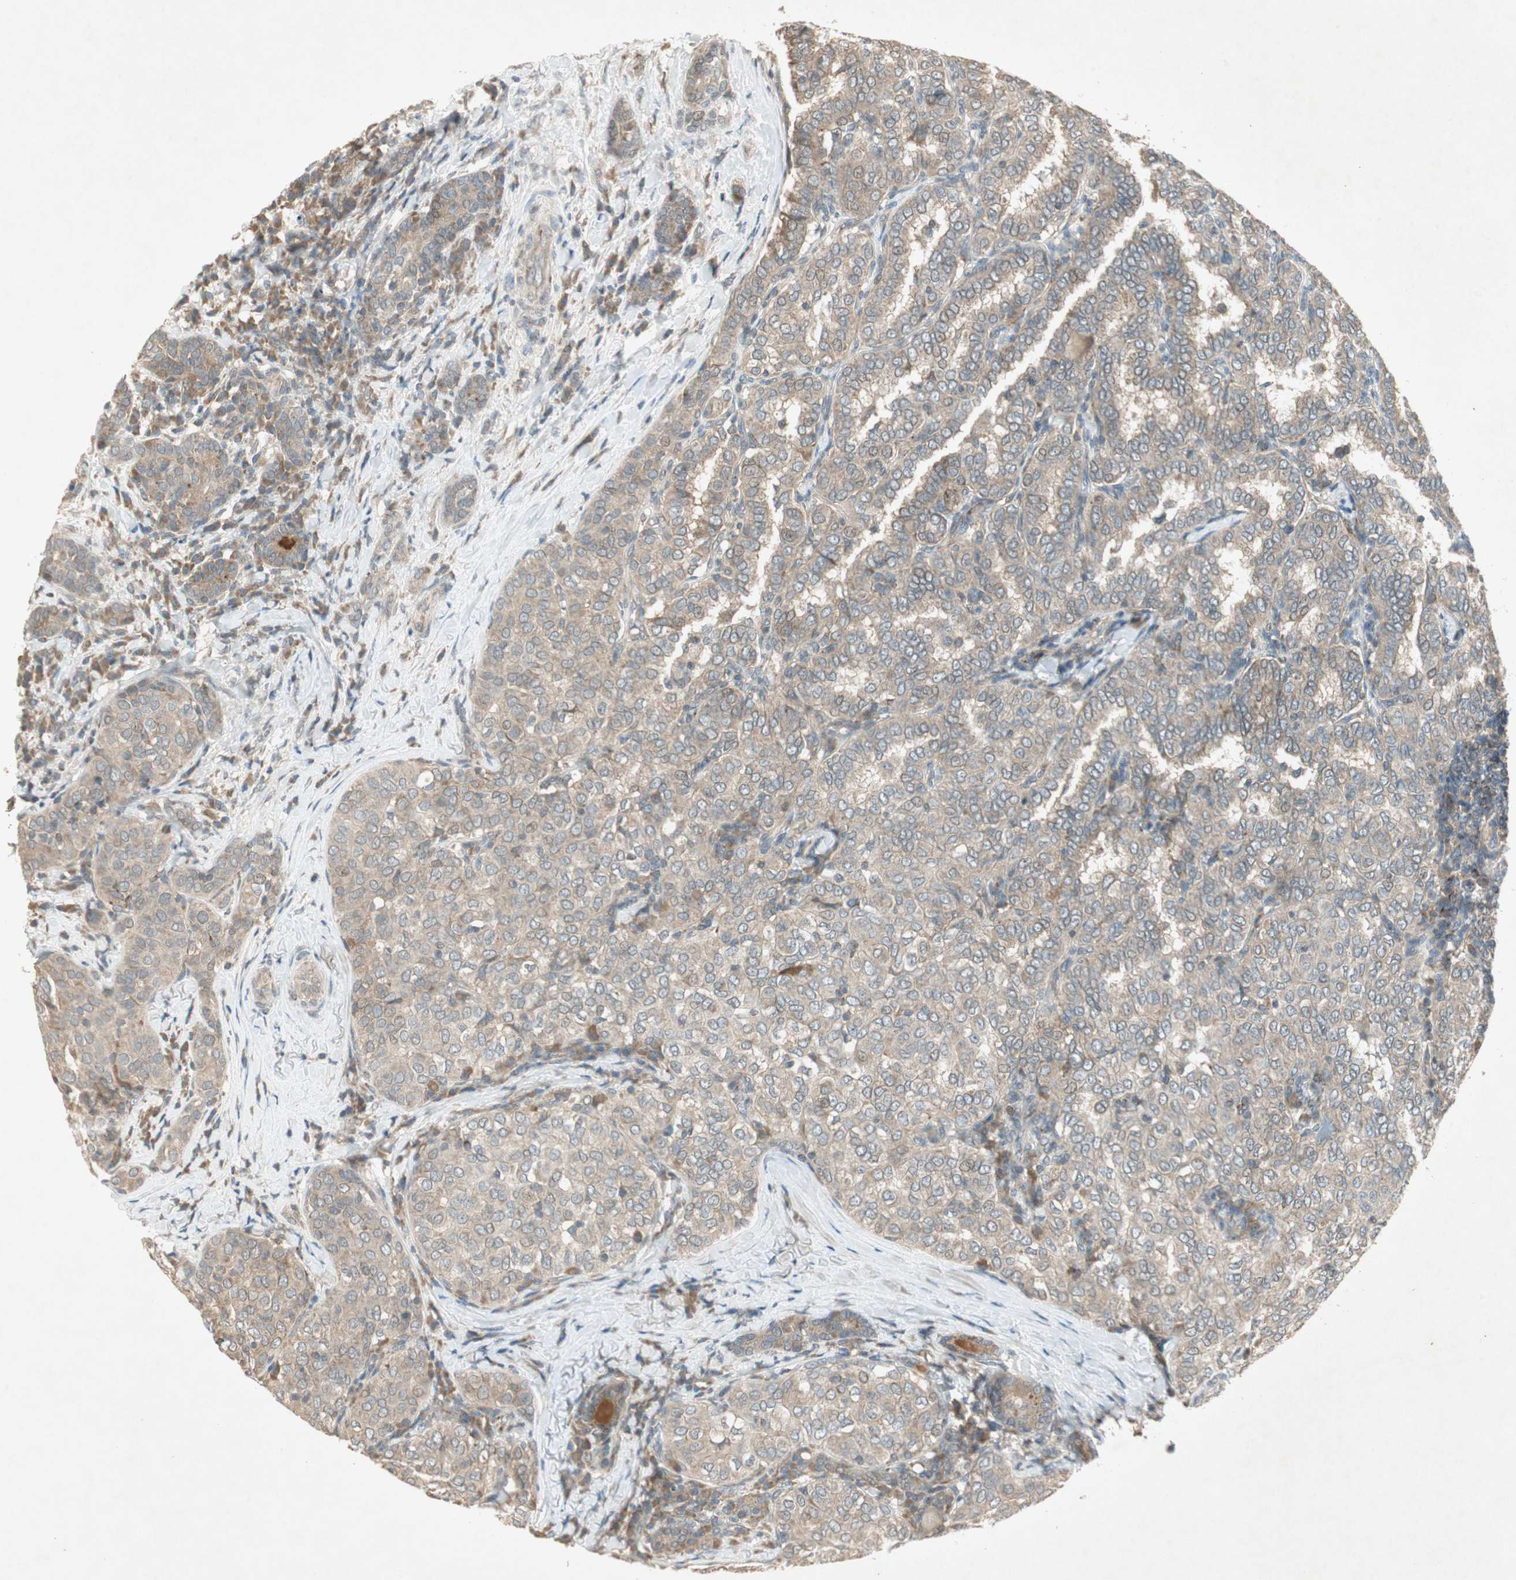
{"staining": {"intensity": "weak", "quantity": ">75%", "location": "cytoplasmic/membranous"}, "tissue": "thyroid cancer", "cell_type": "Tumor cells", "image_type": "cancer", "snomed": [{"axis": "morphology", "description": "Papillary adenocarcinoma, NOS"}, {"axis": "topography", "description": "Thyroid gland"}], "caption": "This is an image of immunohistochemistry (IHC) staining of papillary adenocarcinoma (thyroid), which shows weak positivity in the cytoplasmic/membranous of tumor cells.", "gene": "USP2", "patient": {"sex": "female", "age": 30}}